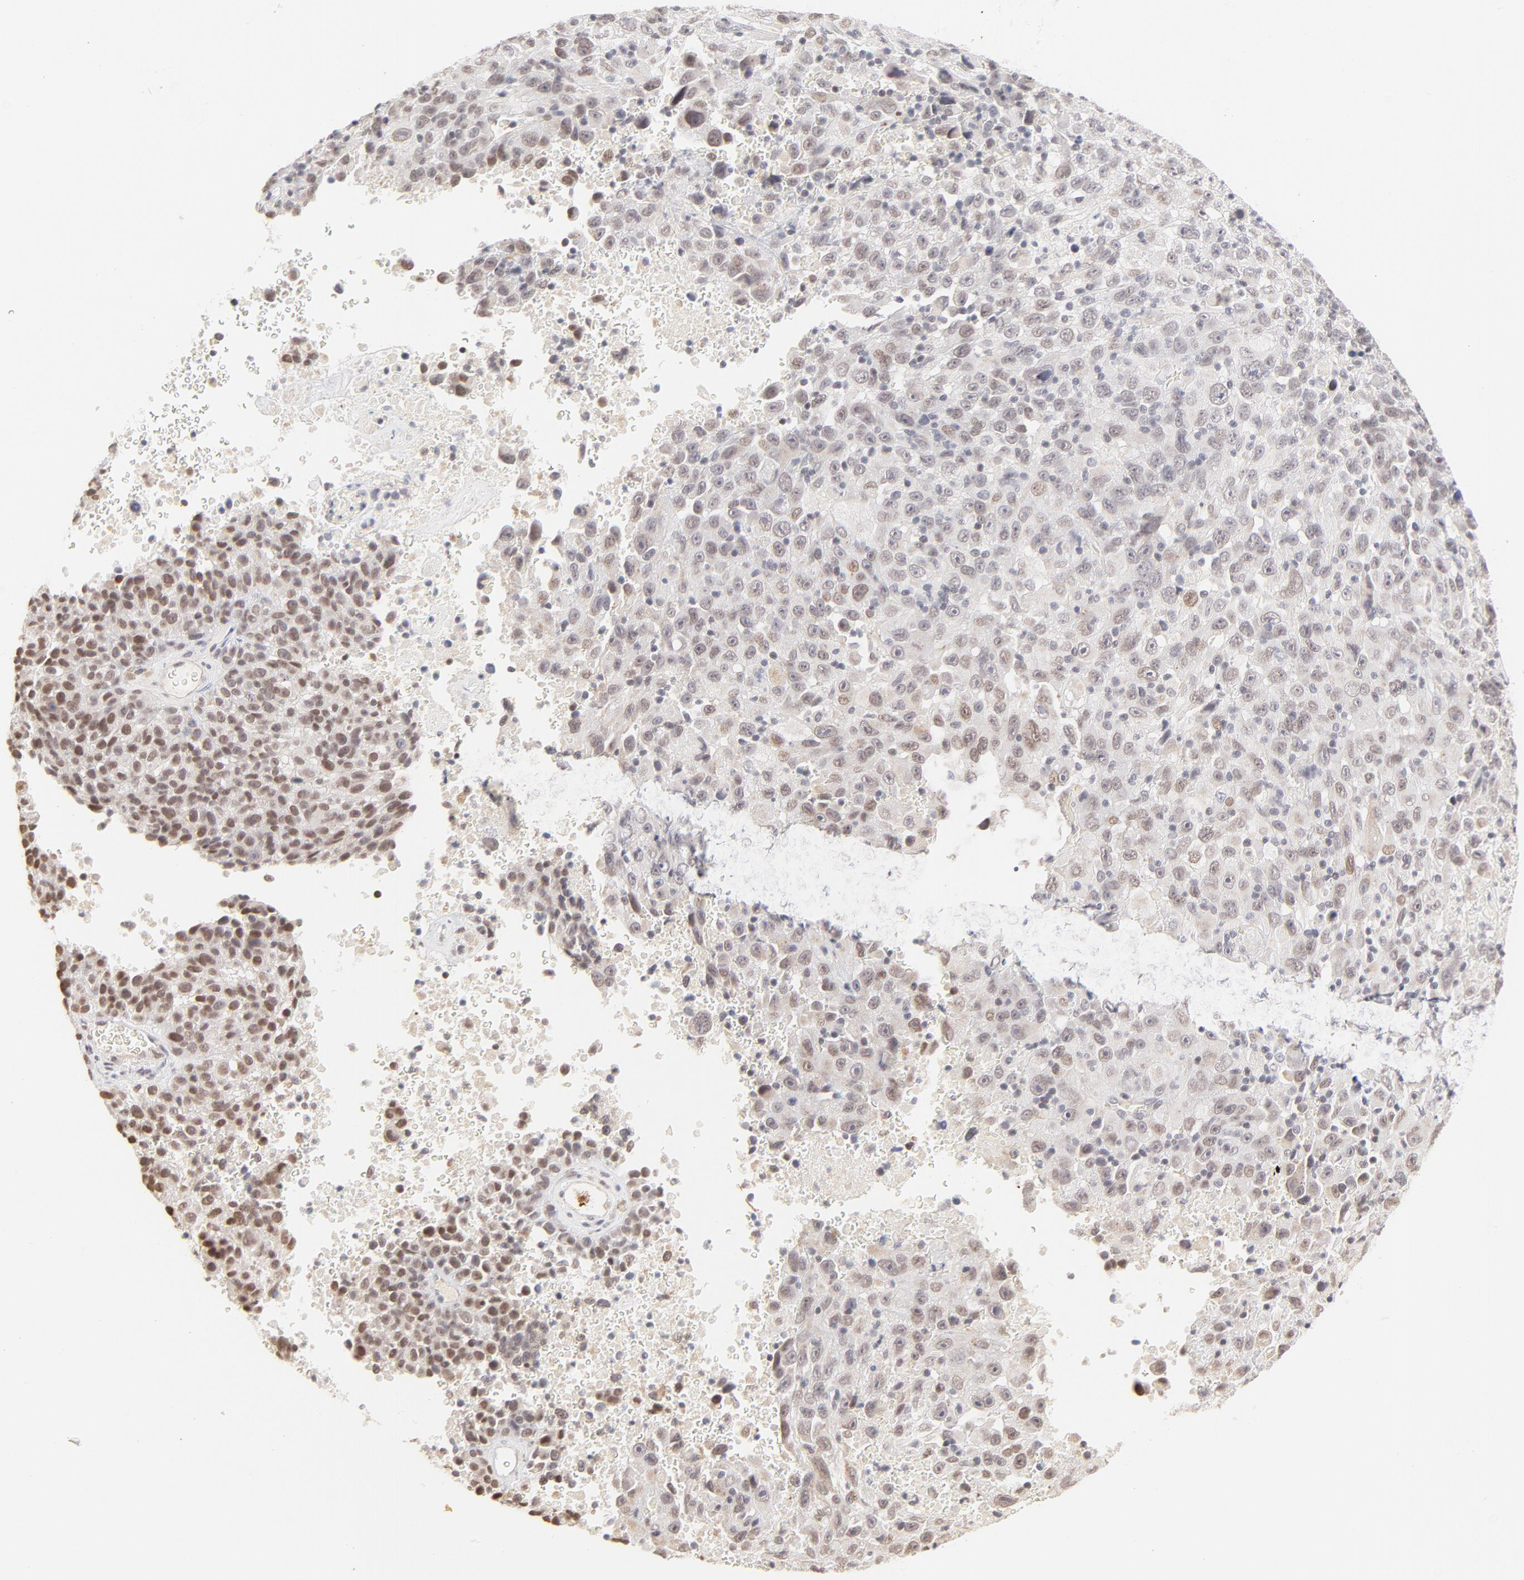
{"staining": {"intensity": "weak", "quantity": "<25%", "location": "nuclear"}, "tissue": "melanoma", "cell_type": "Tumor cells", "image_type": "cancer", "snomed": [{"axis": "morphology", "description": "Malignant melanoma, Metastatic site"}, {"axis": "topography", "description": "Cerebral cortex"}], "caption": "Immunohistochemistry histopathology image of human malignant melanoma (metastatic site) stained for a protein (brown), which displays no positivity in tumor cells.", "gene": "PBX3", "patient": {"sex": "female", "age": 52}}